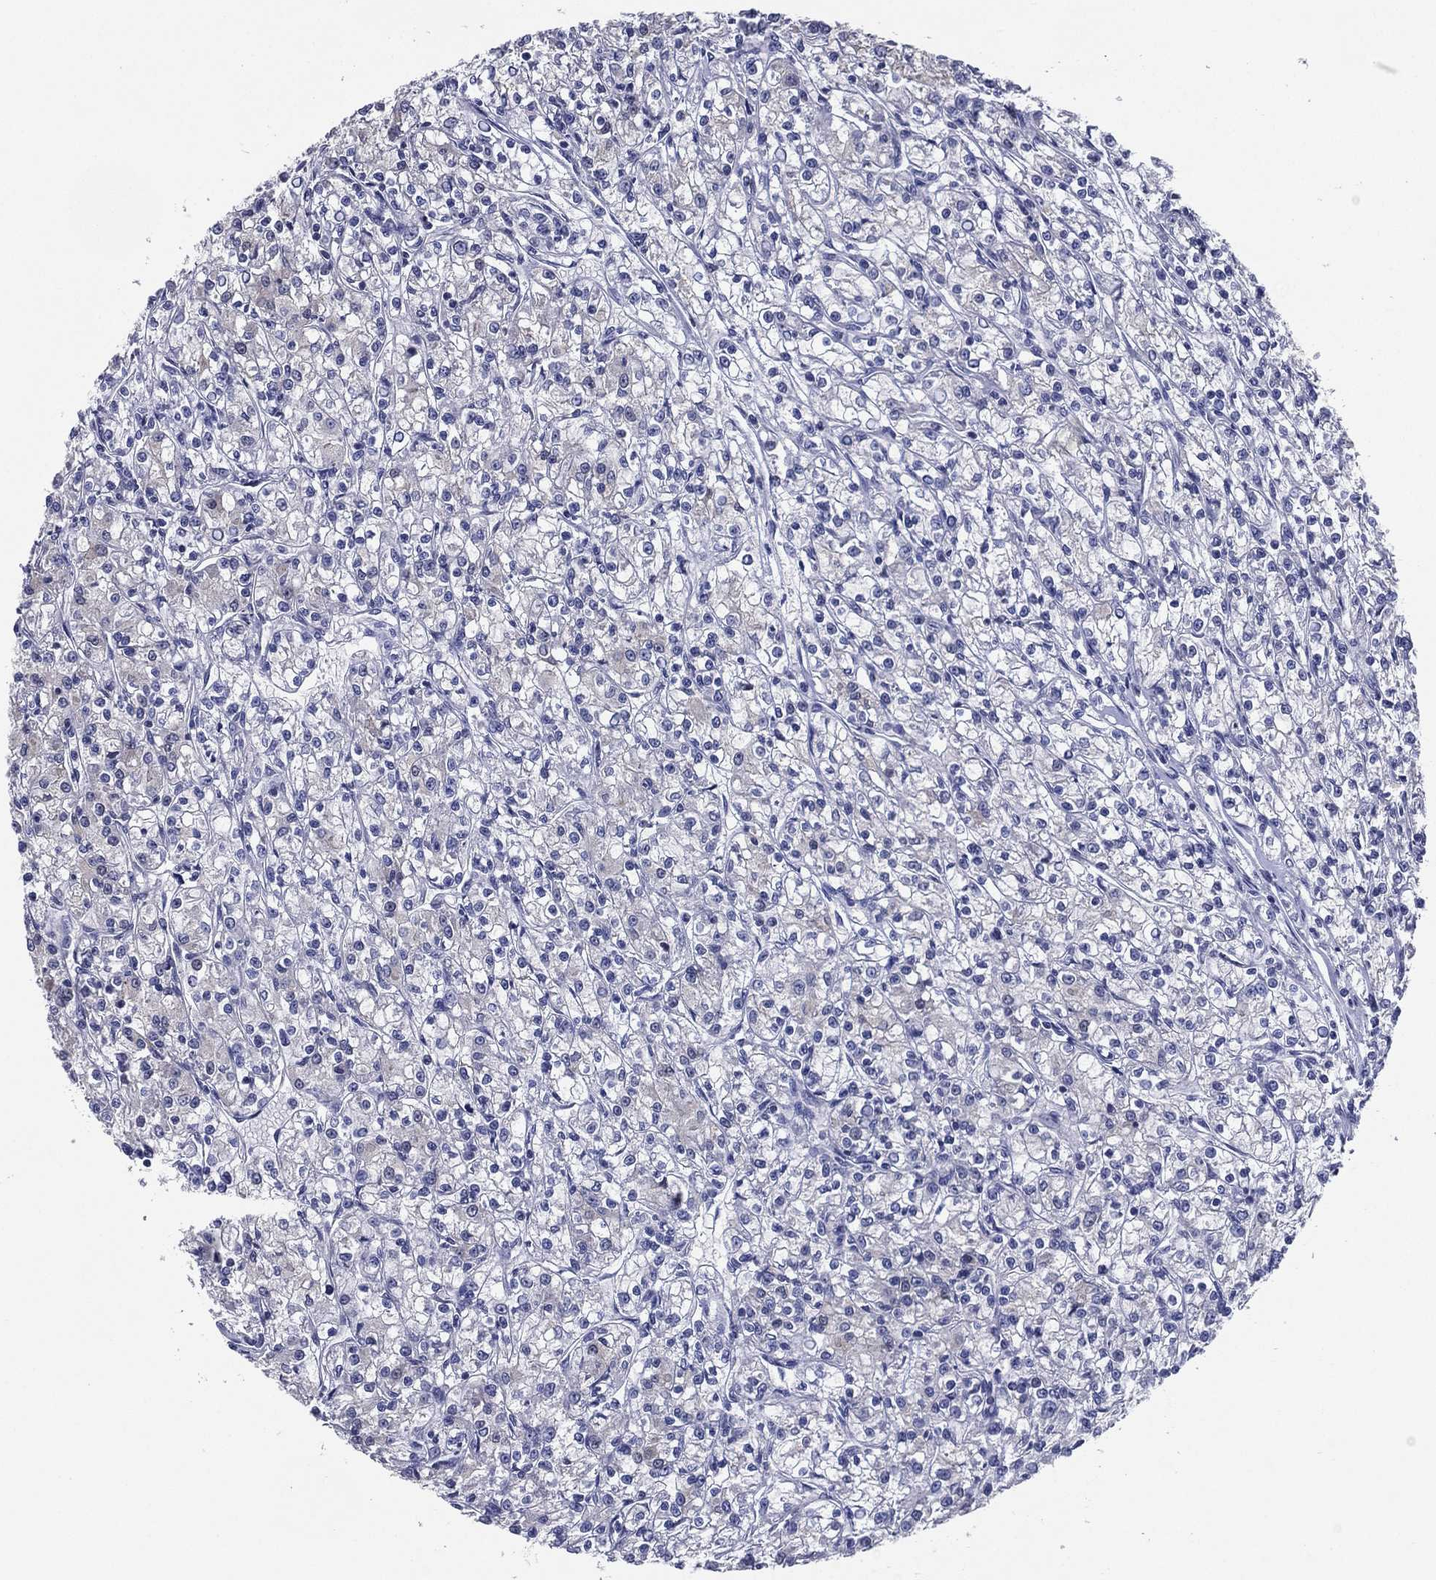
{"staining": {"intensity": "negative", "quantity": "none", "location": "none"}, "tissue": "renal cancer", "cell_type": "Tumor cells", "image_type": "cancer", "snomed": [{"axis": "morphology", "description": "Adenocarcinoma, NOS"}, {"axis": "topography", "description": "Kidney"}], "caption": "Immunohistochemistry (IHC) photomicrograph of human renal cancer stained for a protein (brown), which reveals no expression in tumor cells.", "gene": "TFAP2A", "patient": {"sex": "female", "age": 59}}